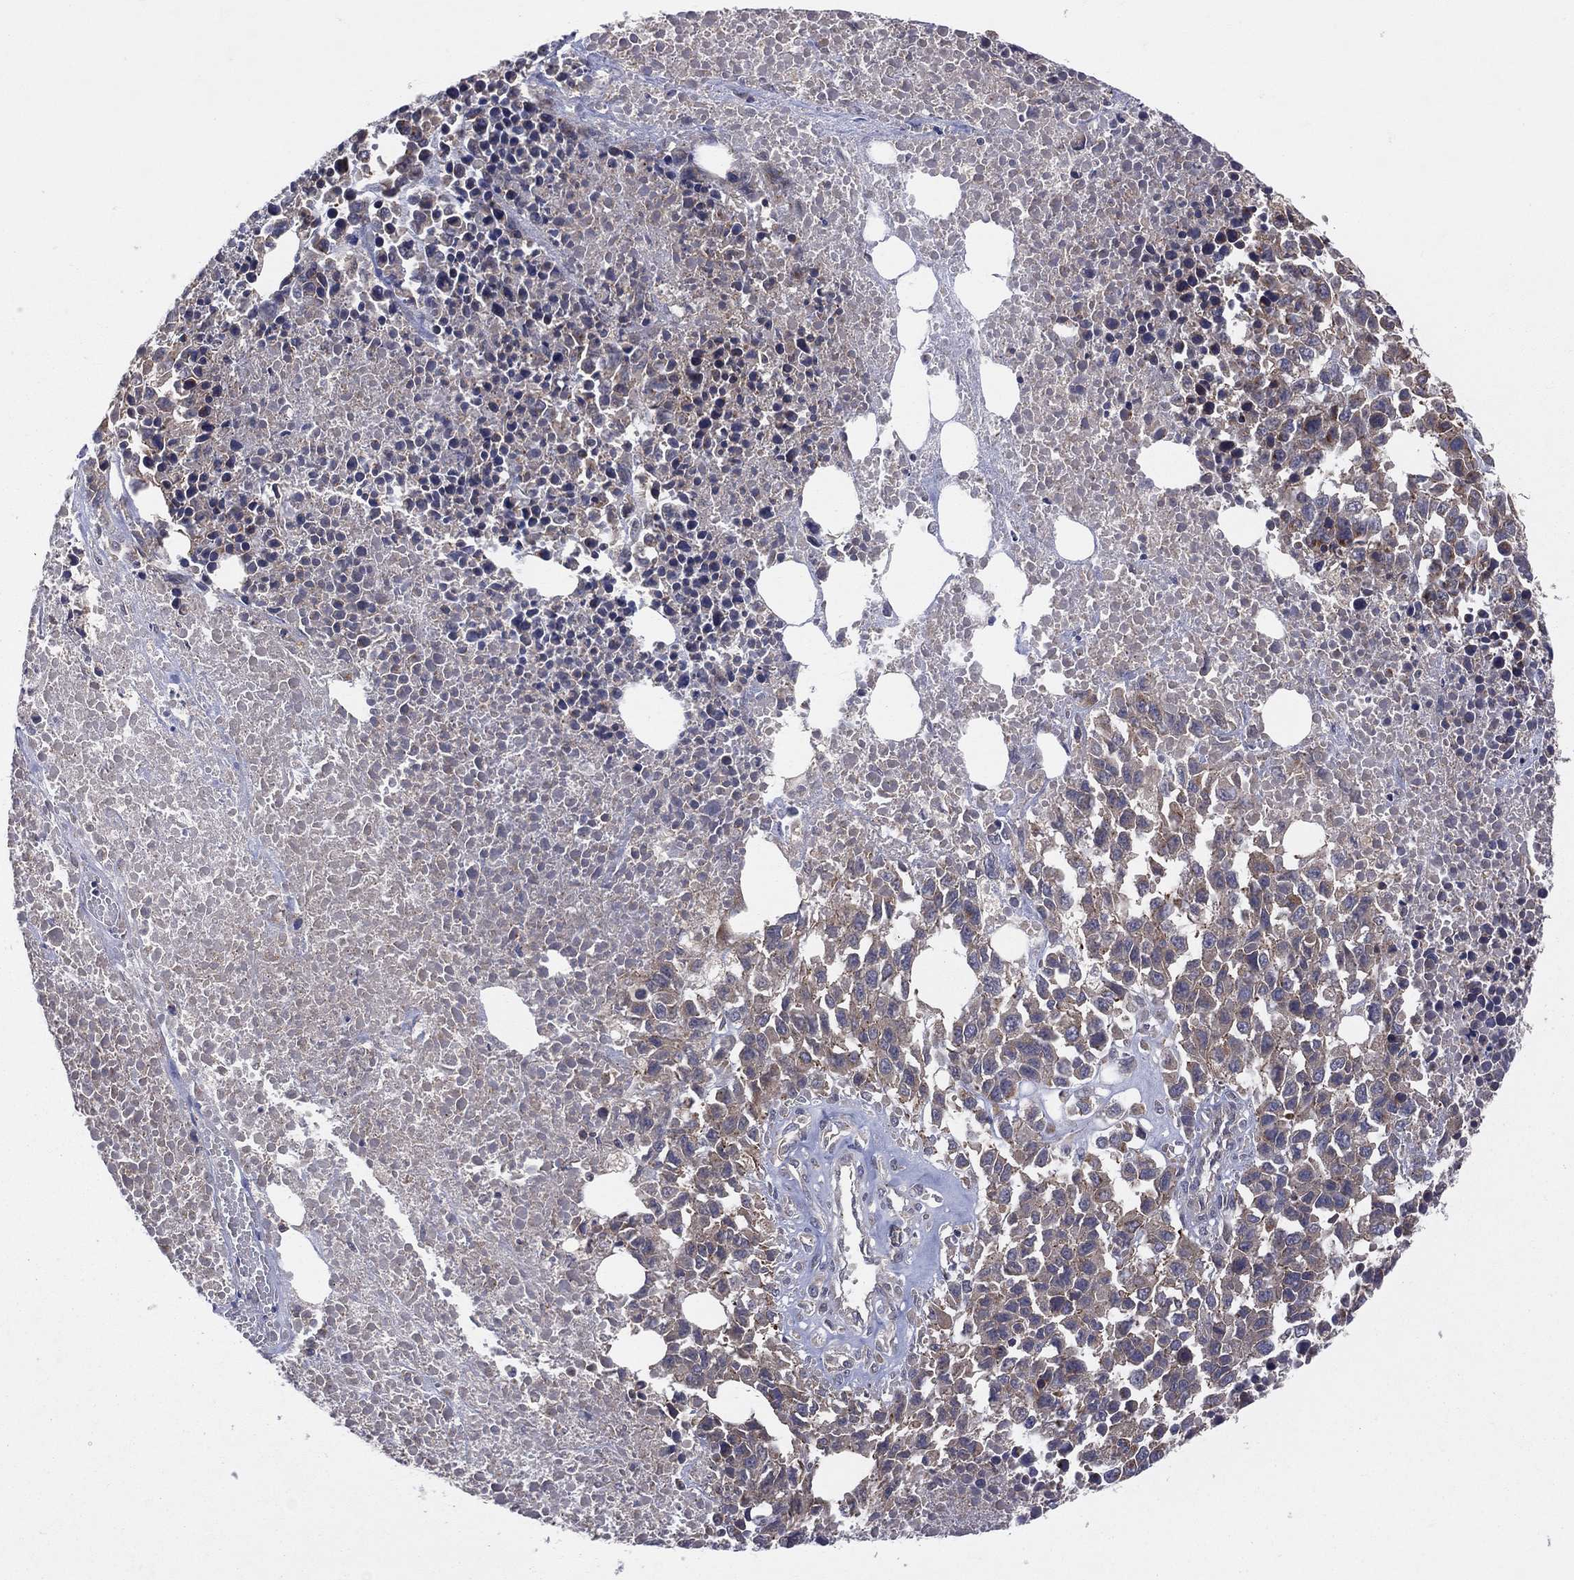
{"staining": {"intensity": "weak", "quantity": ">75%", "location": "cytoplasmic/membranous"}, "tissue": "melanoma", "cell_type": "Tumor cells", "image_type": "cancer", "snomed": [{"axis": "morphology", "description": "Malignant melanoma, Metastatic site"}, {"axis": "topography", "description": "Skin"}], "caption": "Melanoma stained with IHC shows weak cytoplasmic/membranous expression in approximately >75% of tumor cells. (DAB = brown stain, brightfield microscopy at high magnification).", "gene": "STARD3", "patient": {"sex": "male", "age": 84}}